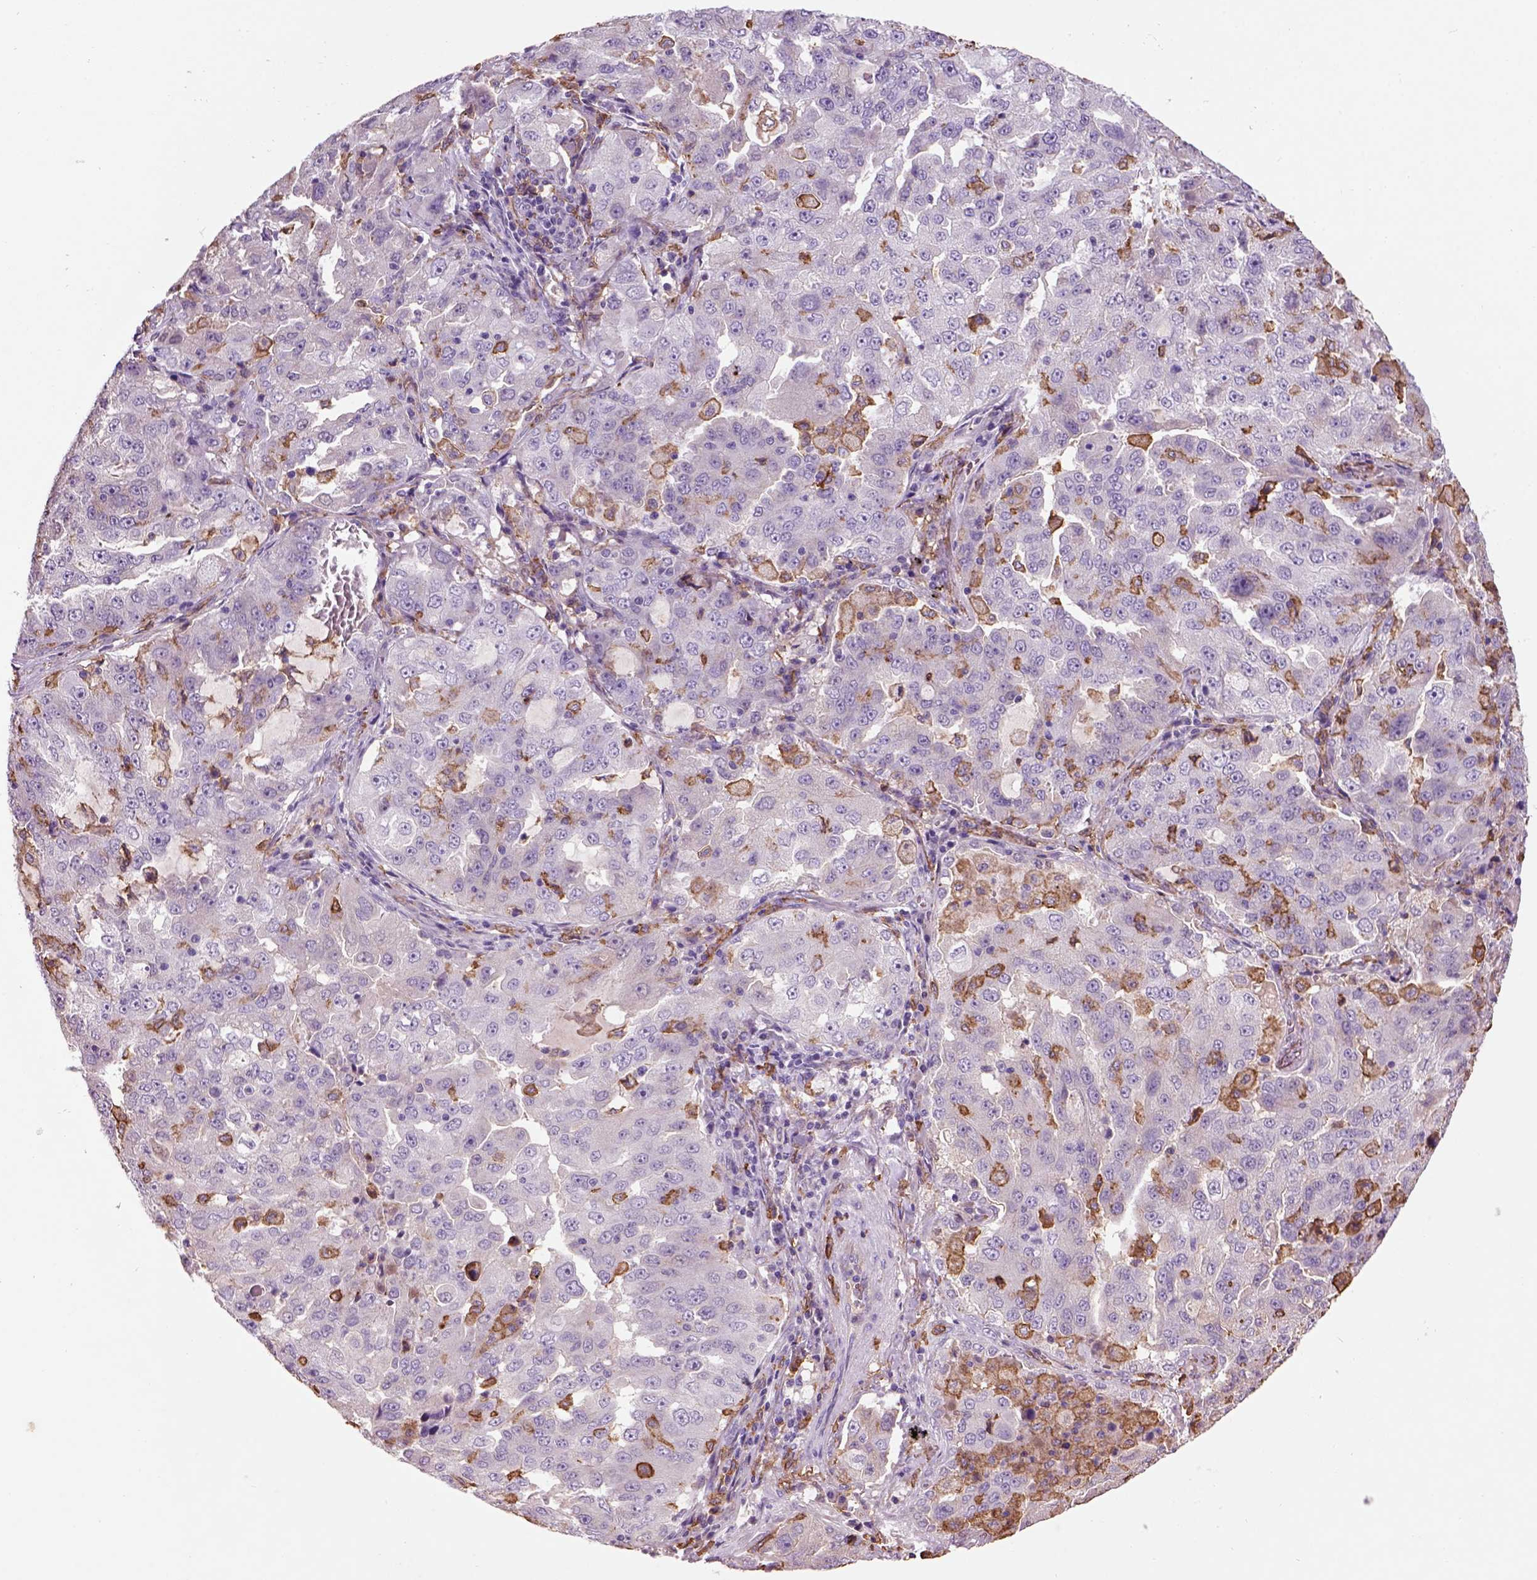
{"staining": {"intensity": "negative", "quantity": "none", "location": "none"}, "tissue": "lung cancer", "cell_type": "Tumor cells", "image_type": "cancer", "snomed": [{"axis": "morphology", "description": "Adenocarcinoma, NOS"}, {"axis": "topography", "description": "Lung"}], "caption": "There is no significant expression in tumor cells of lung cancer (adenocarcinoma). The staining is performed using DAB (3,3'-diaminobenzidine) brown chromogen with nuclei counter-stained in using hematoxylin.", "gene": "CD14", "patient": {"sex": "female", "age": 61}}